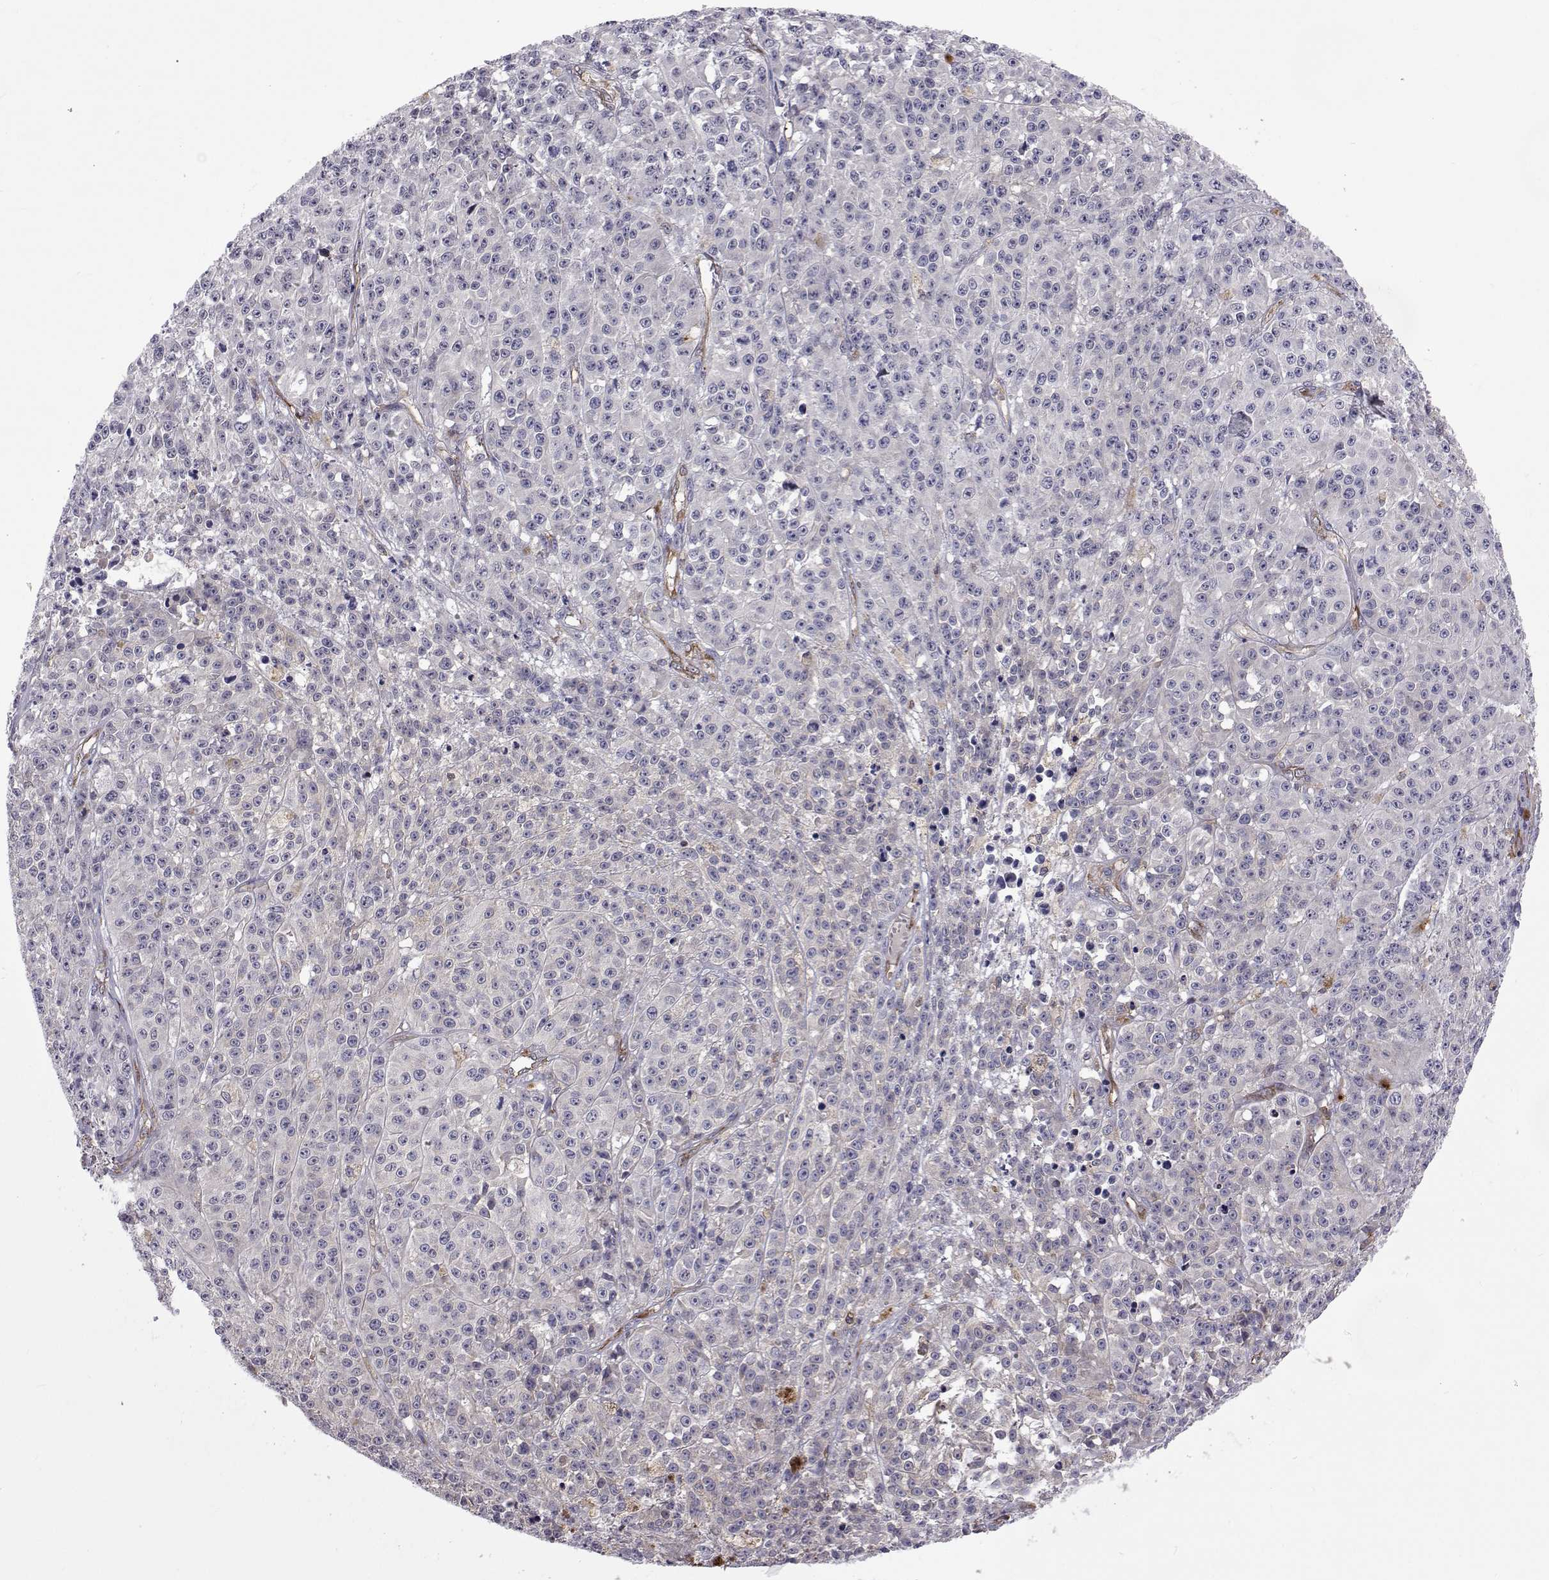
{"staining": {"intensity": "negative", "quantity": "none", "location": "none"}, "tissue": "melanoma", "cell_type": "Tumor cells", "image_type": "cancer", "snomed": [{"axis": "morphology", "description": "Malignant melanoma, NOS"}, {"axis": "topography", "description": "Skin"}], "caption": "Immunohistochemical staining of melanoma demonstrates no significant positivity in tumor cells.", "gene": "TCF15", "patient": {"sex": "female", "age": 58}}